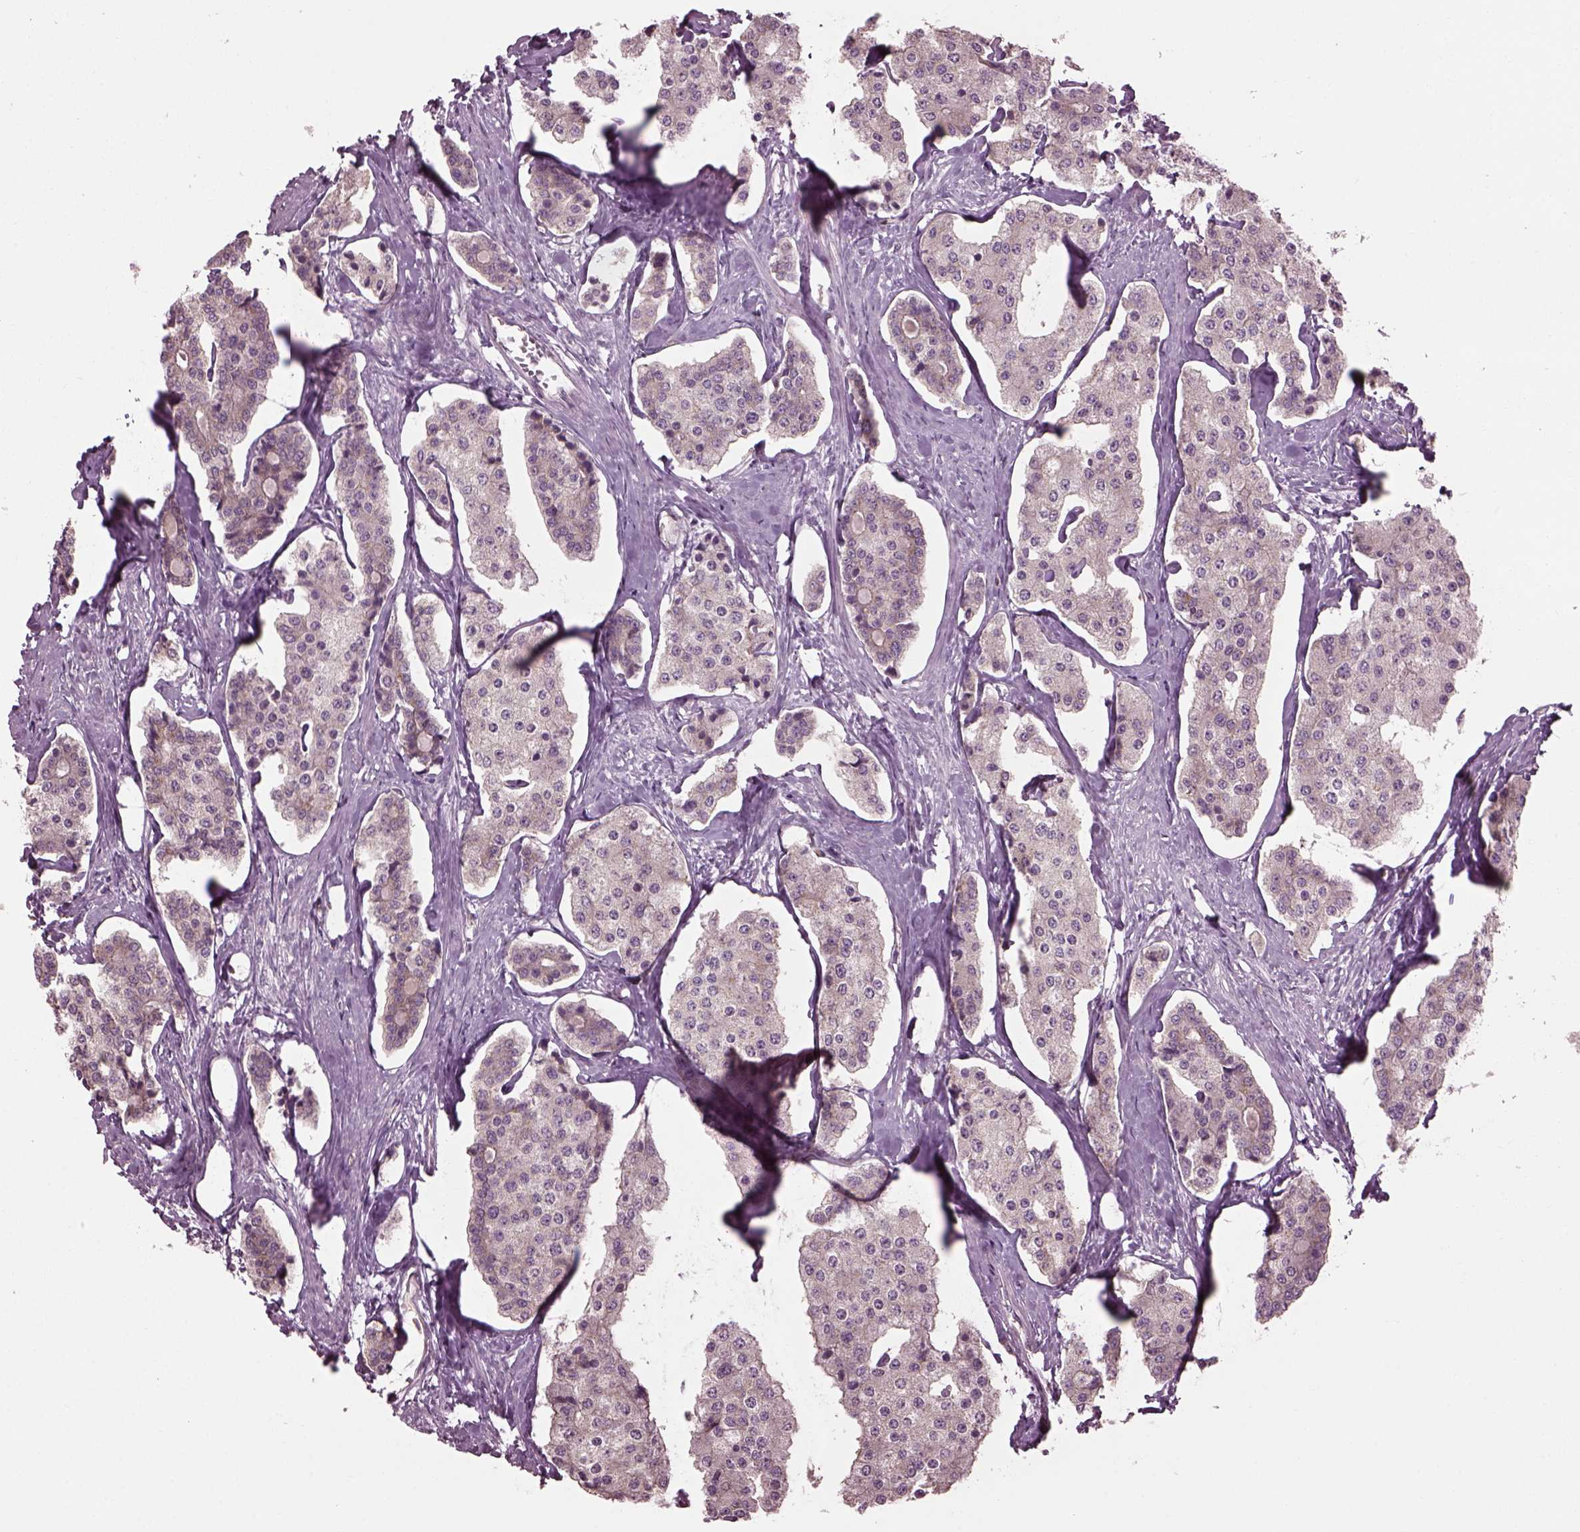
{"staining": {"intensity": "negative", "quantity": "none", "location": "none"}, "tissue": "carcinoid", "cell_type": "Tumor cells", "image_type": "cancer", "snomed": [{"axis": "morphology", "description": "Carcinoid, malignant, NOS"}, {"axis": "topography", "description": "Small intestine"}], "caption": "This is an IHC photomicrograph of carcinoid. There is no staining in tumor cells.", "gene": "CABP5", "patient": {"sex": "female", "age": 65}}